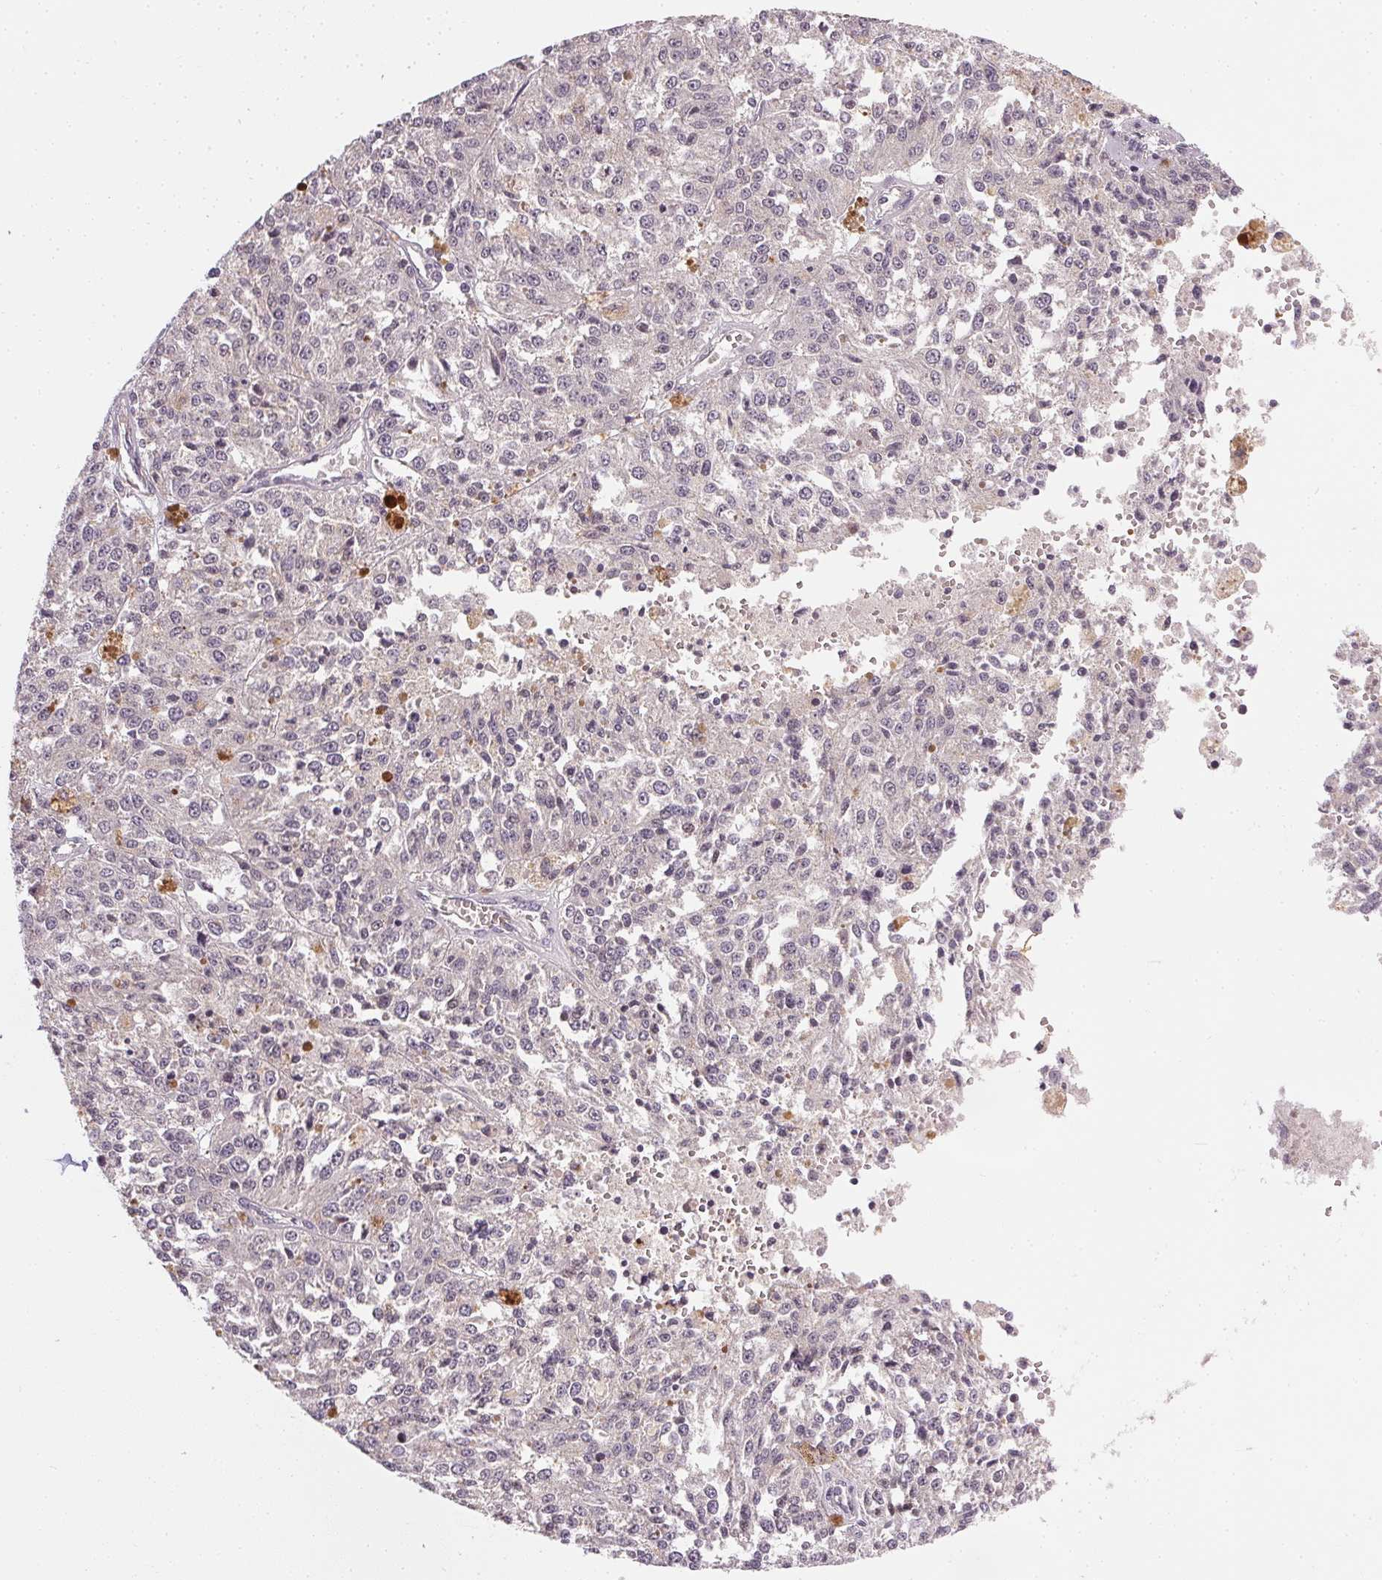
{"staining": {"intensity": "negative", "quantity": "none", "location": "none"}, "tissue": "melanoma", "cell_type": "Tumor cells", "image_type": "cancer", "snomed": [{"axis": "morphology", "description": "Malignant melanoma, Metastatic site"}, {"axis": "topography", "description": "Lymph node"}], "caption": "Human malignant melanoma (metastatic site) stained for a protein using IHC reveals no positivity in tumor cells.", "gene": "NCOA4", "patient": {"sex": "female", "age": 64}}